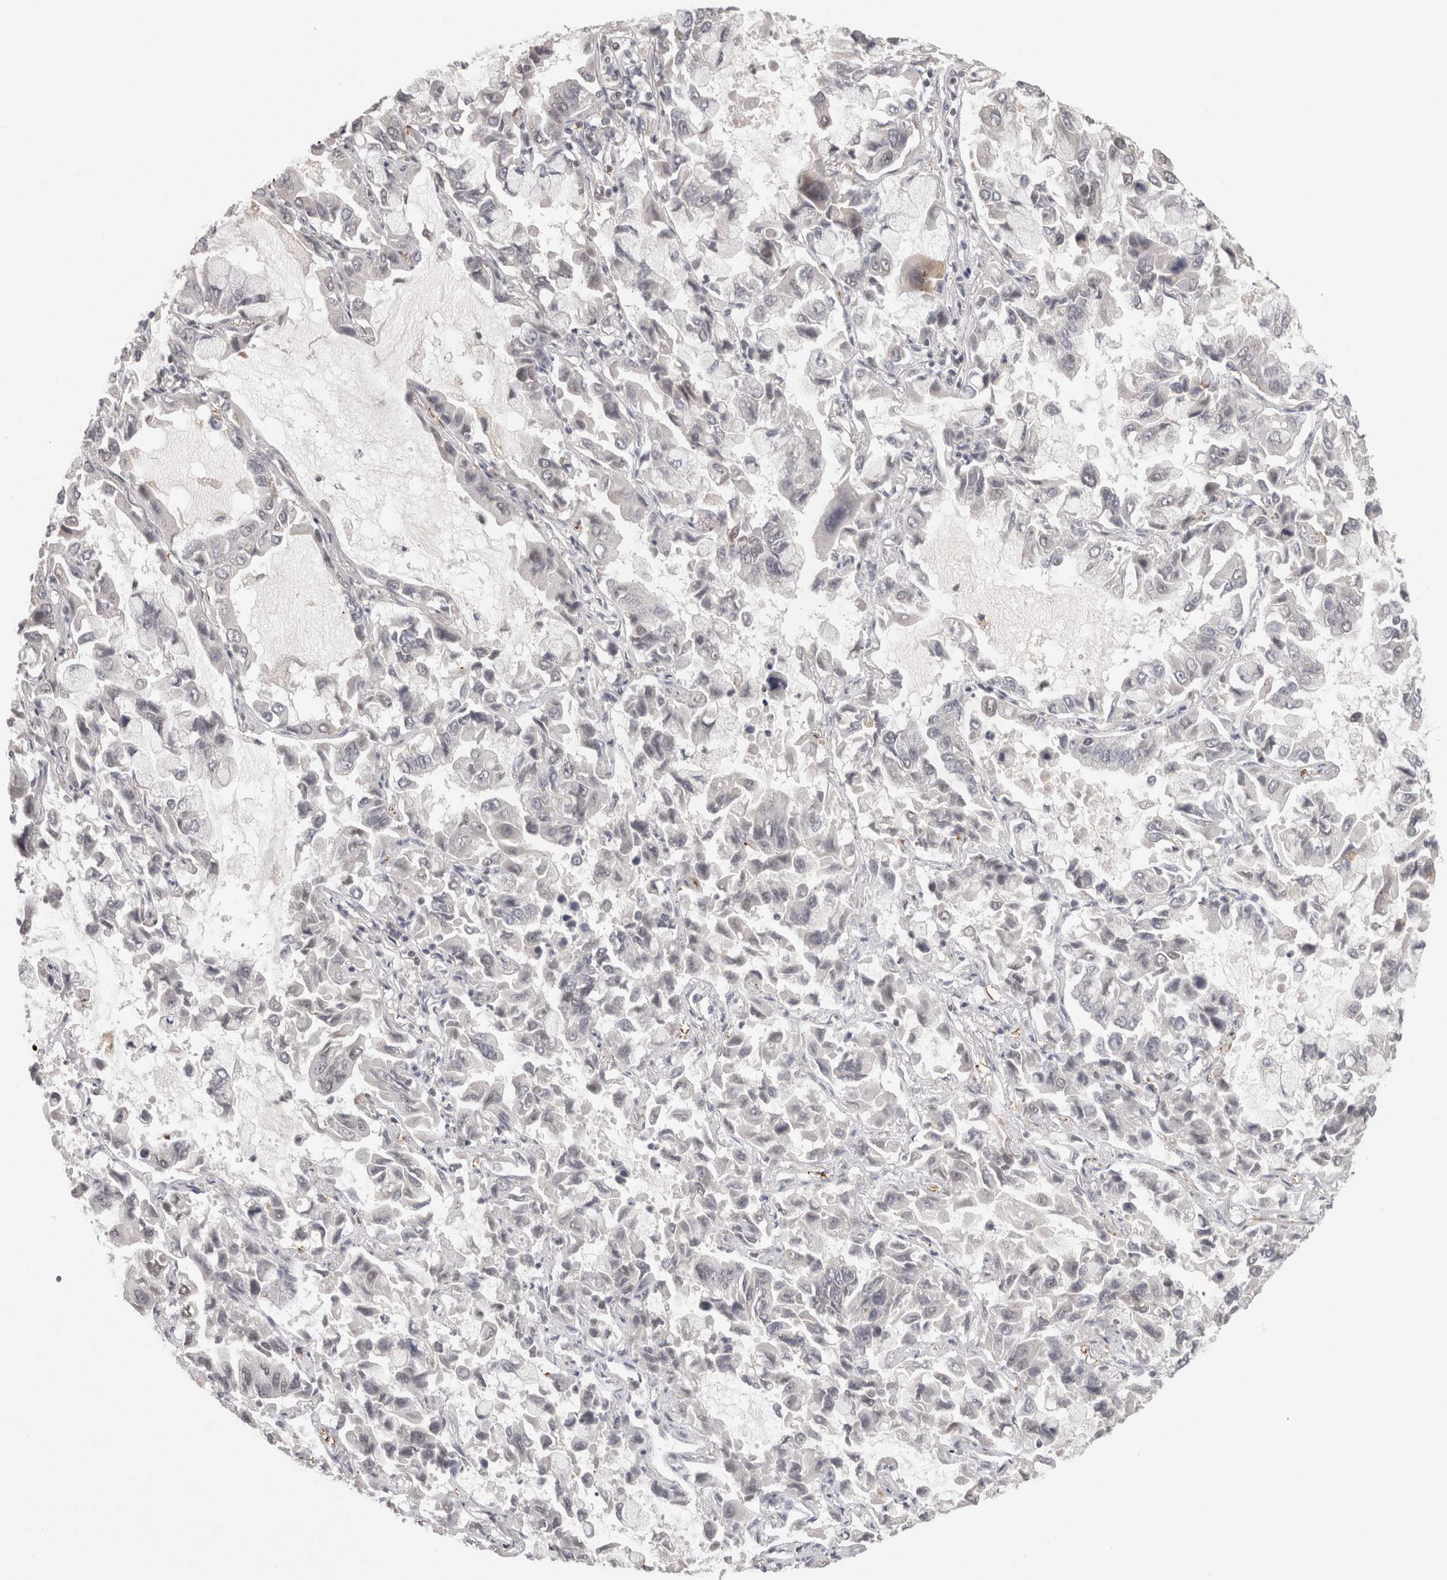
{"staining": {"intensity": "negative", "quantity": "none", "location": "none"}, "tissue": "lung cancer", "cell_type": "Tumor cells", "image_type": "cancer", "snomed": [{"axis": "morphology", "description": "Adenocarcinoma, NOS"}, {"axis": "topography", "description": "Lung"}], "caption": "IHC image of neoplastic tissue: lung adenocarcinoma stained with DAB exhibits no significant protein expression in tumor cells.", "gene": "ZNF830", "patient": {"sex": "male", "age": 64}}